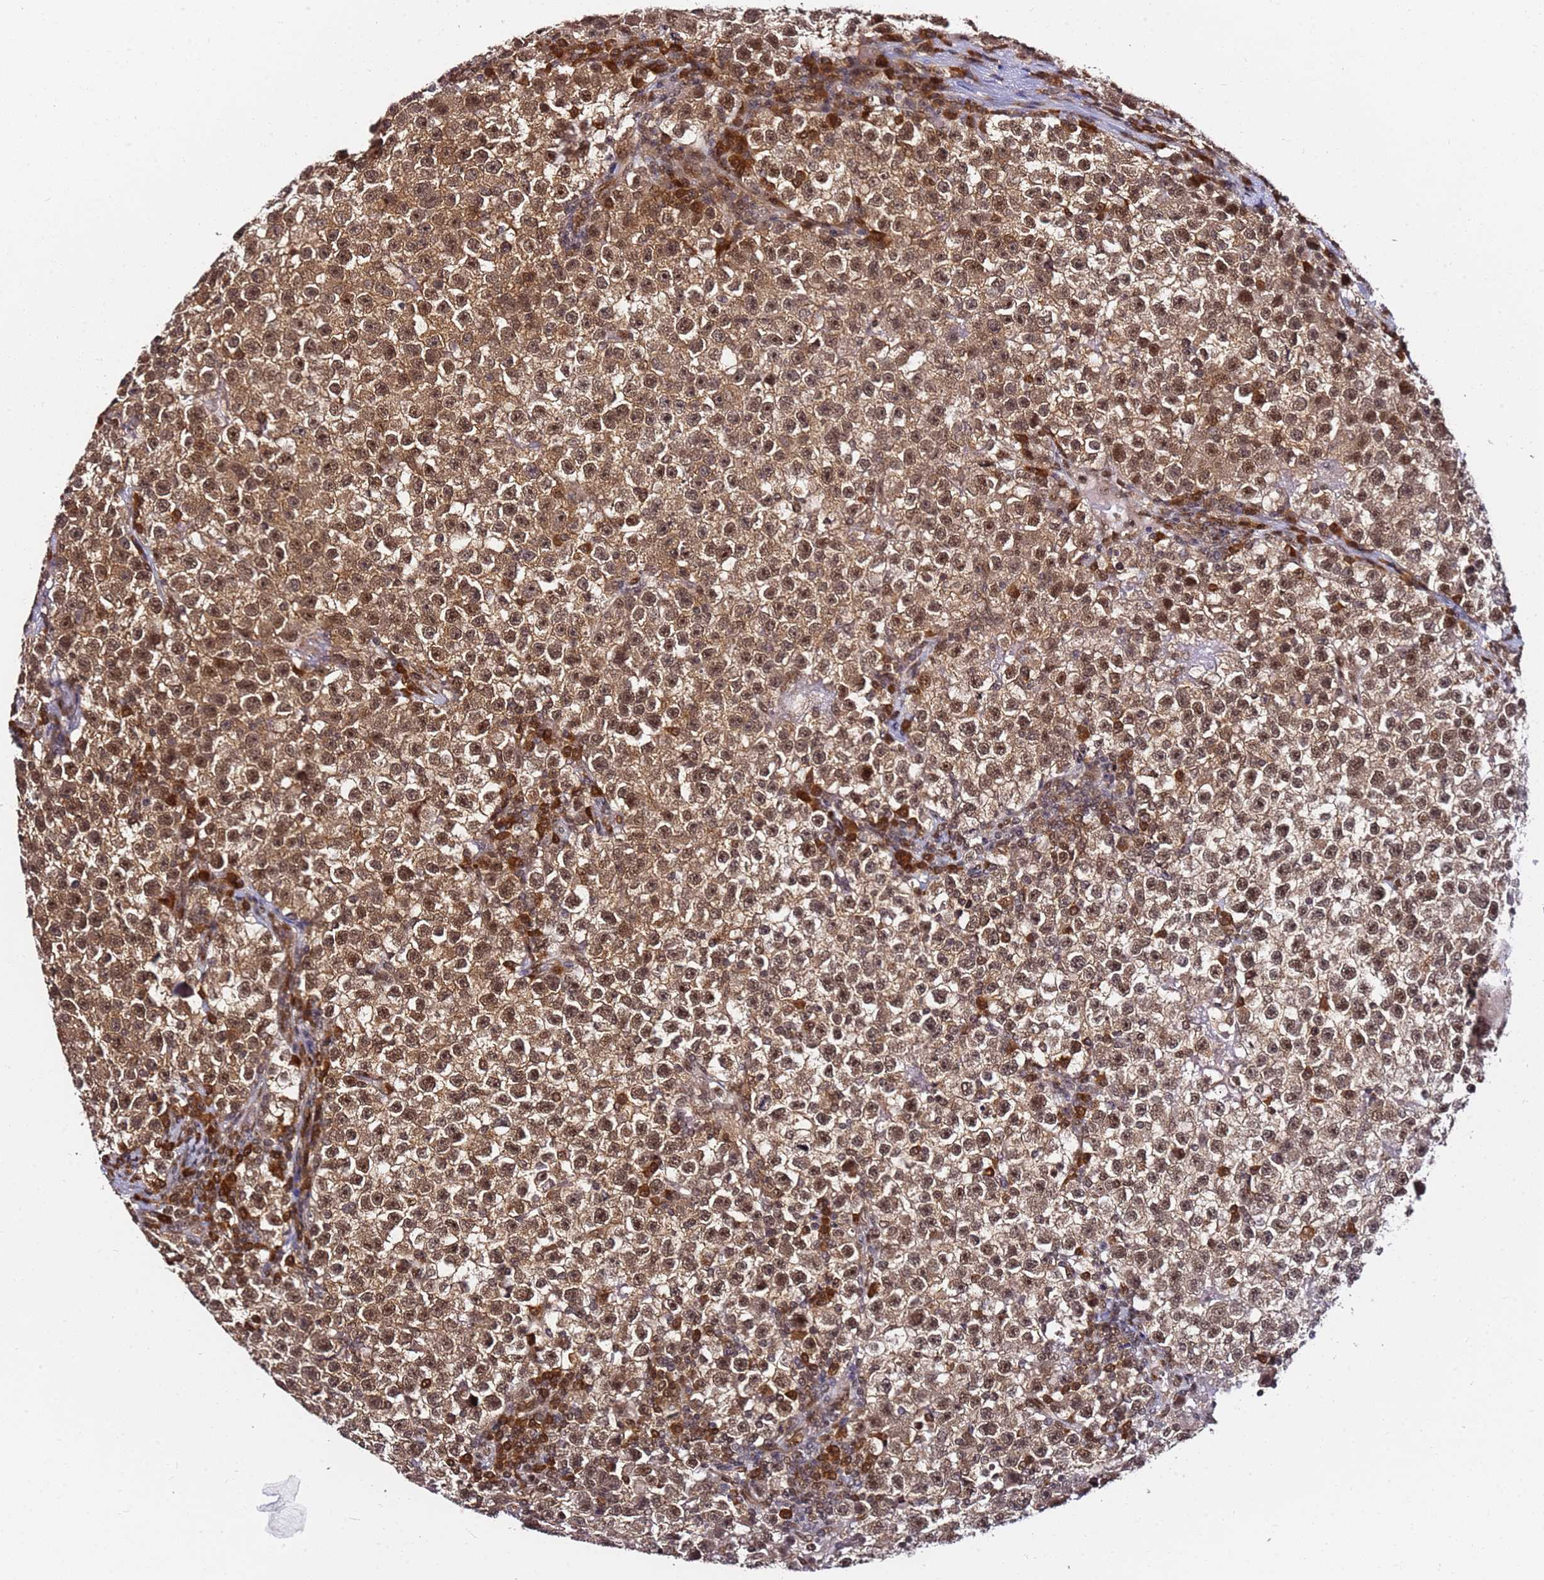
{"staining": {"intensity": "moderate", "quantity": ">75%", "location": "cytoplasmic/membranous,nuclear"}, "tissue": "testis cancer", "cell_type": "Tumor cells", "image_type": "cancer", "snomed": [{"axis": "morphology", "description": "Seminoma, NOS"}, {"axis": "topography", "description": "Testis"}], "caption": "IHC photomicrograph of human testis cancer stained for a protein (brown), which exhibits medium levels of moderate cytoplasmic/membranous and nuclear positivity in approximately >75% of tumor cells.", "gene": "RGS18", "patient": {"sex": "male", "age": 22}}